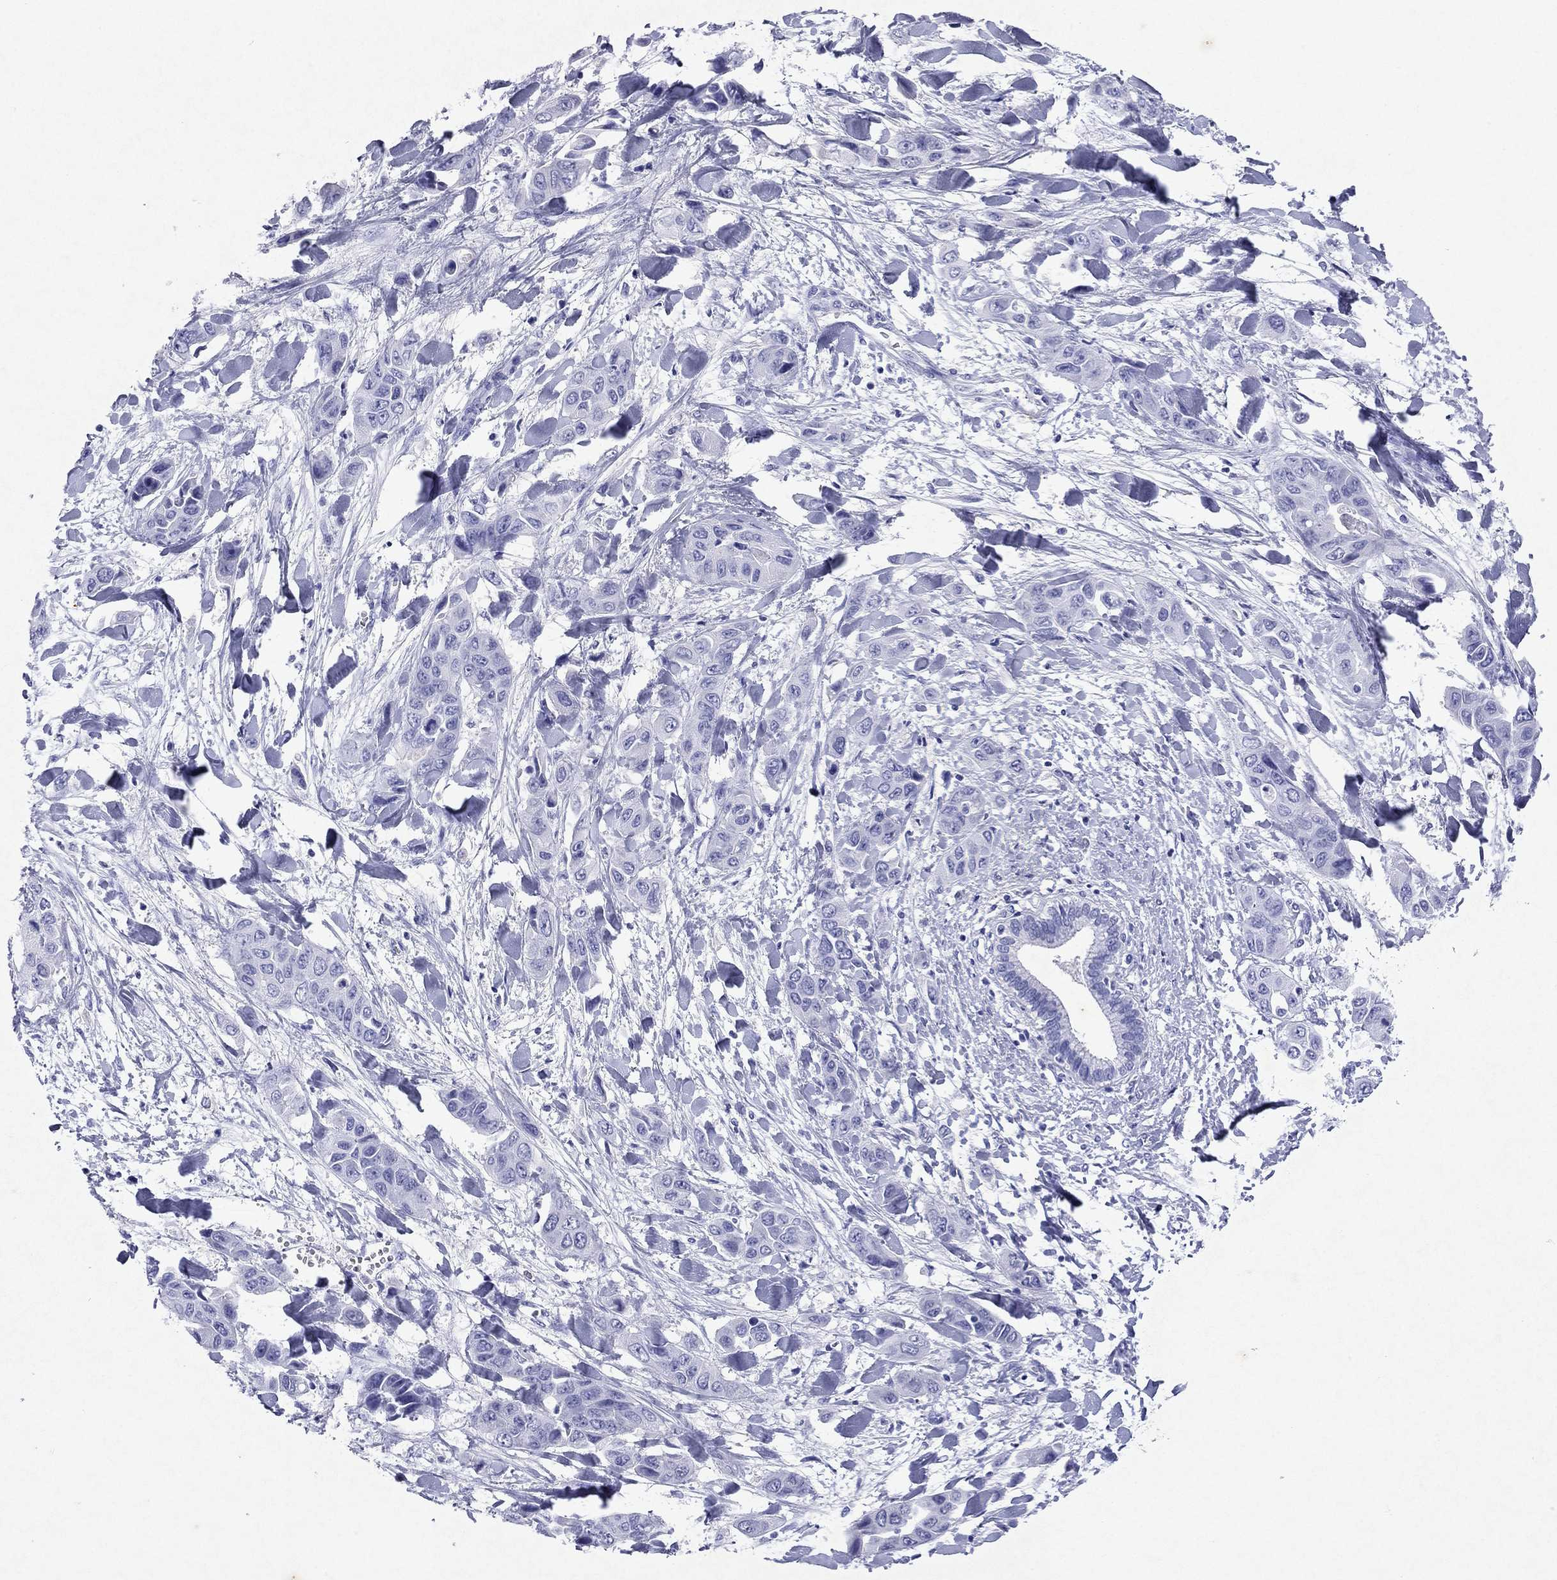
{"staining": {"intensity": "negative", "quantity": "none", "location": "none"}, "tissue": "liver cancer", "cell_type": "Tumor cells", "image_type": "cancer", "snomed": [{"axis": "morphology", "description": "Cholangiocarcinoma"}, {"axis": "topography", "description": "Liver"}], "caption": "An immunohistochemistry histopathology image of liver cancer (cholangiocarcinoma) is shown. There is no staining in tumor cells of liver cancer (cholangiocarcinoma).", "gene": "ARMC12", "patient": {"sex": "female", "age": 52}}